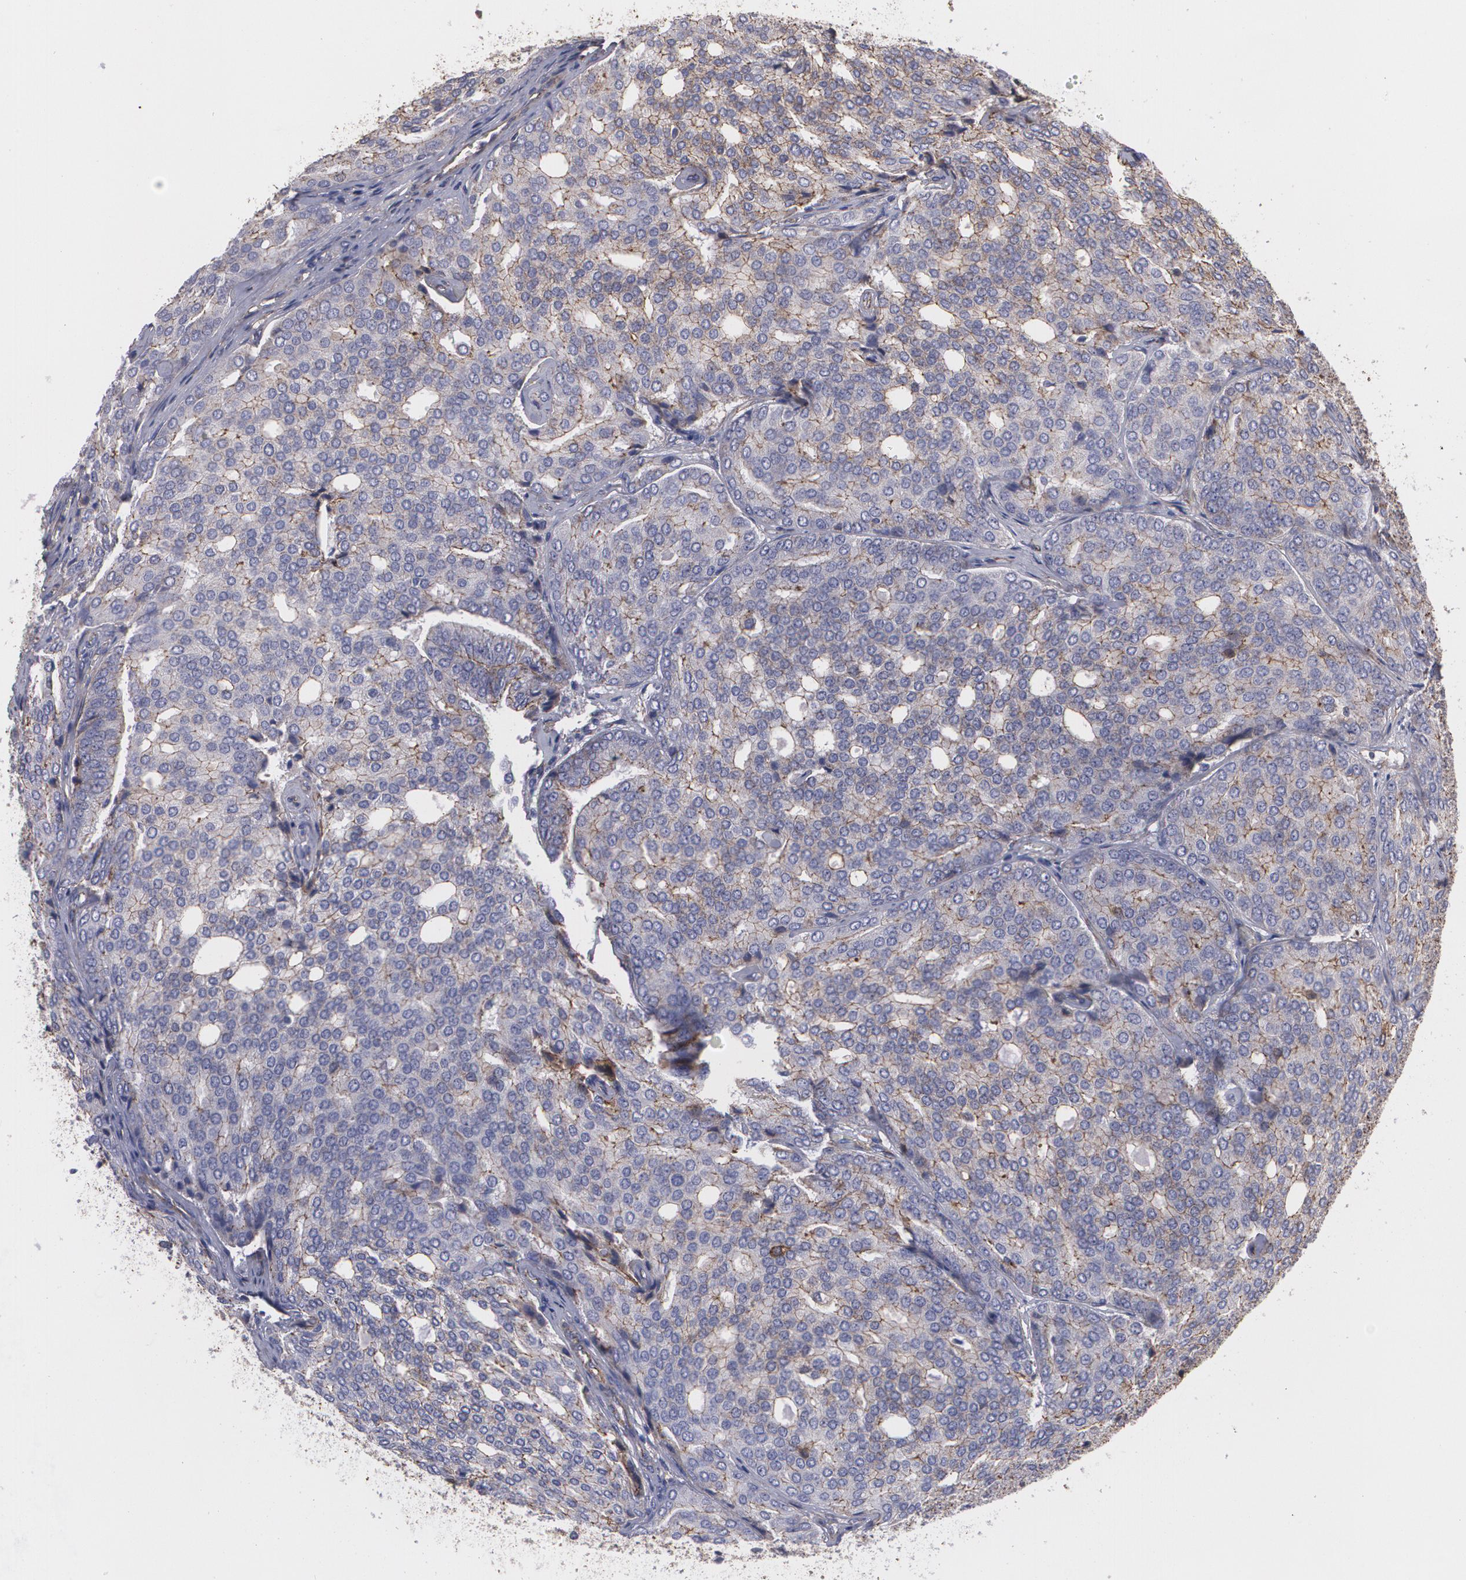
{"staining": {"intensity": "weak", "quantity": ">75%", "location": "cytoplasmic/membranous"}, "tissue": "prostate cancer", "cell_type": "Tumor cells", "image_type": "cancer", "snomed": [{"axis": "morphology", "description": "Adenocarcinoma, High grade"}, {"axis": "topography", "description": "Prostate"}], "caption": "A micrograph of human prostate cancer (adenocarcinoma (high-grade)) stained for a protein reveals weak cytoplasmic/membranous brown staining in tumor cells.", "gene": "TJP1", "patient": {"sex": "male", "age": 64}}